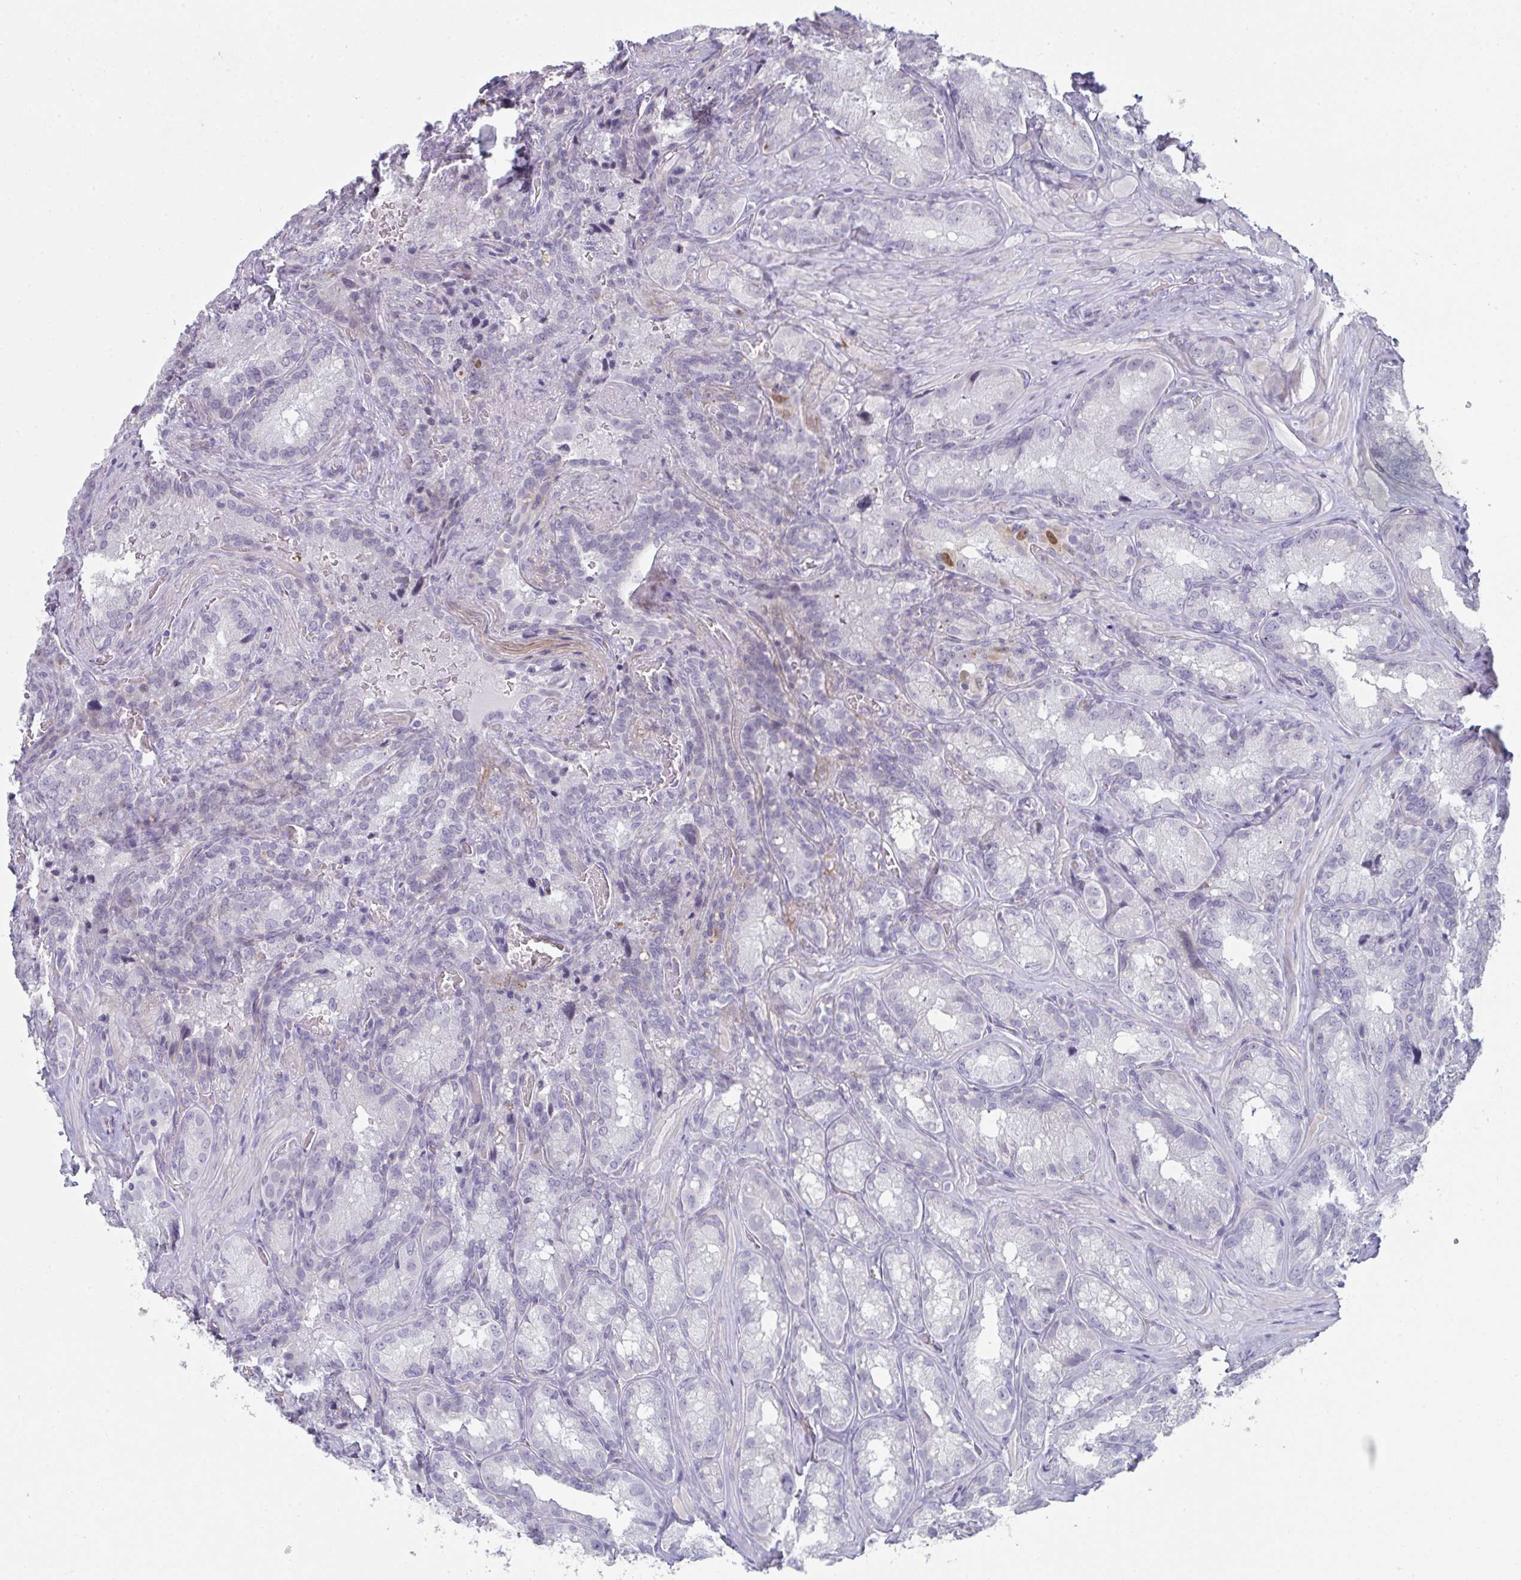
{"staining": {"intensity": "negative", "quantity": "none", "location": "none"}, "tissue": "seminal vesicle", "cell_type": "Glandular cells", "image_type": "normal", "snomed": [{"axis": "morphology", "description": "Normal tissue, NOS"}, {"axis": "topography", "description": "Seminal veicle"}], "caption": "Seminal vesicle stained for a protein using IHC reveals no positivity glandular cells.", "gene": "A1CF", "patient": {"sex": "male", "age": 47}}